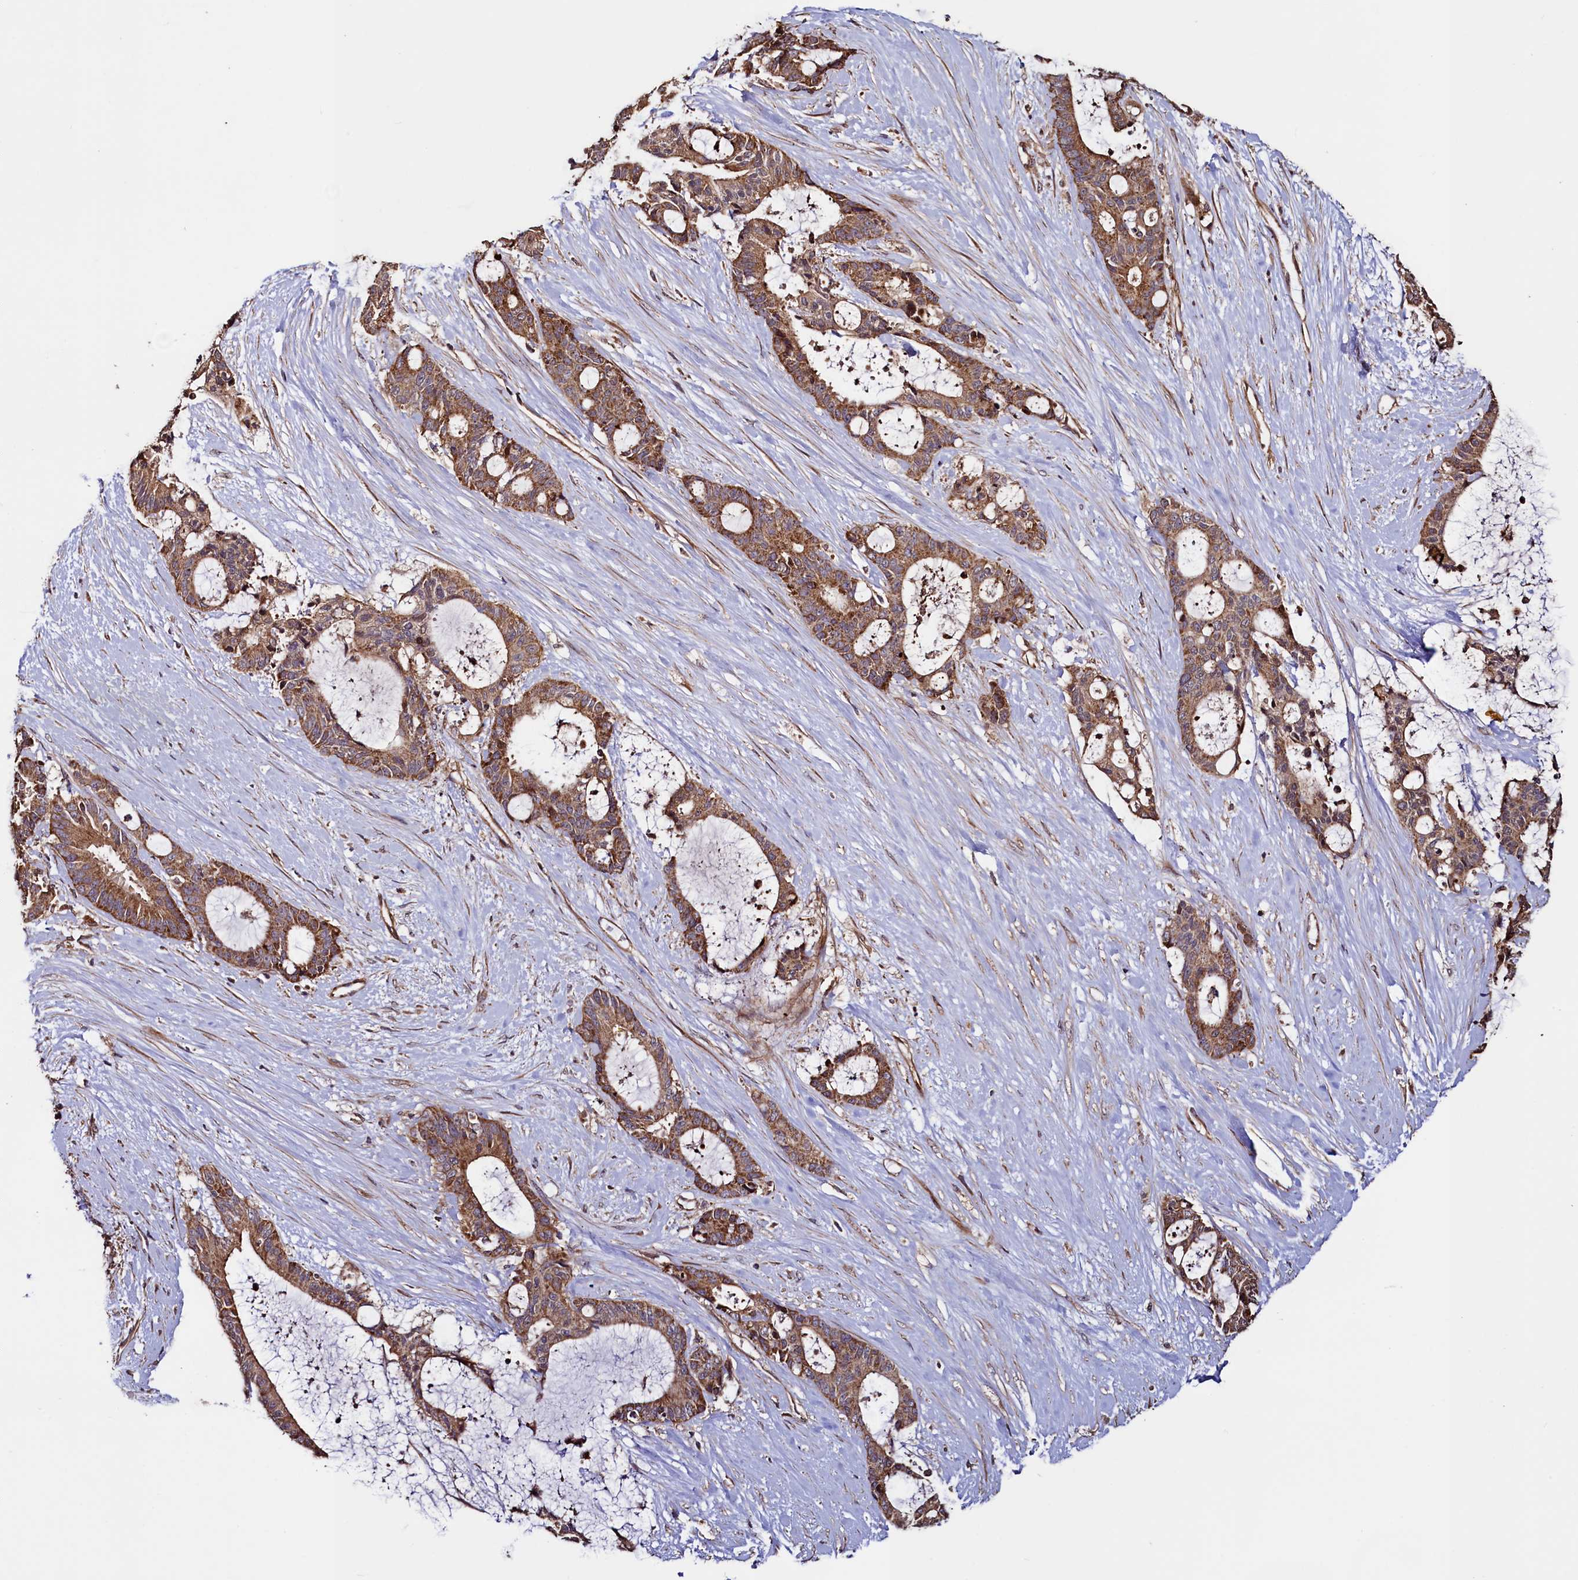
{"staining": {"intensity": "moderate", "quantity": ">75%", "location": "cytoplasmic/membranous"}, "tissue": "liver cancer", "cell_type": "Tumor cells", "image_type": "cancer", "snomed": [{"axis": "morphology", "description": "Normal tissue, NOS"}, {"axis": "morphology", "description": "Cholangiocarcinoma"}, {"axis": "topography", "description": "Liver"}, {"axis": "topography", "description": "Peripheral nerve tissue"}], "caption": "Human liver cancer (cholangiocarcinoma) stained for a protein (brown) displays moderate cytoplasmic/membranous positive staining in approximately >75% of tumor cells.", "gene": "RBFA", "patient": {"sex": "female", "age": 73}}